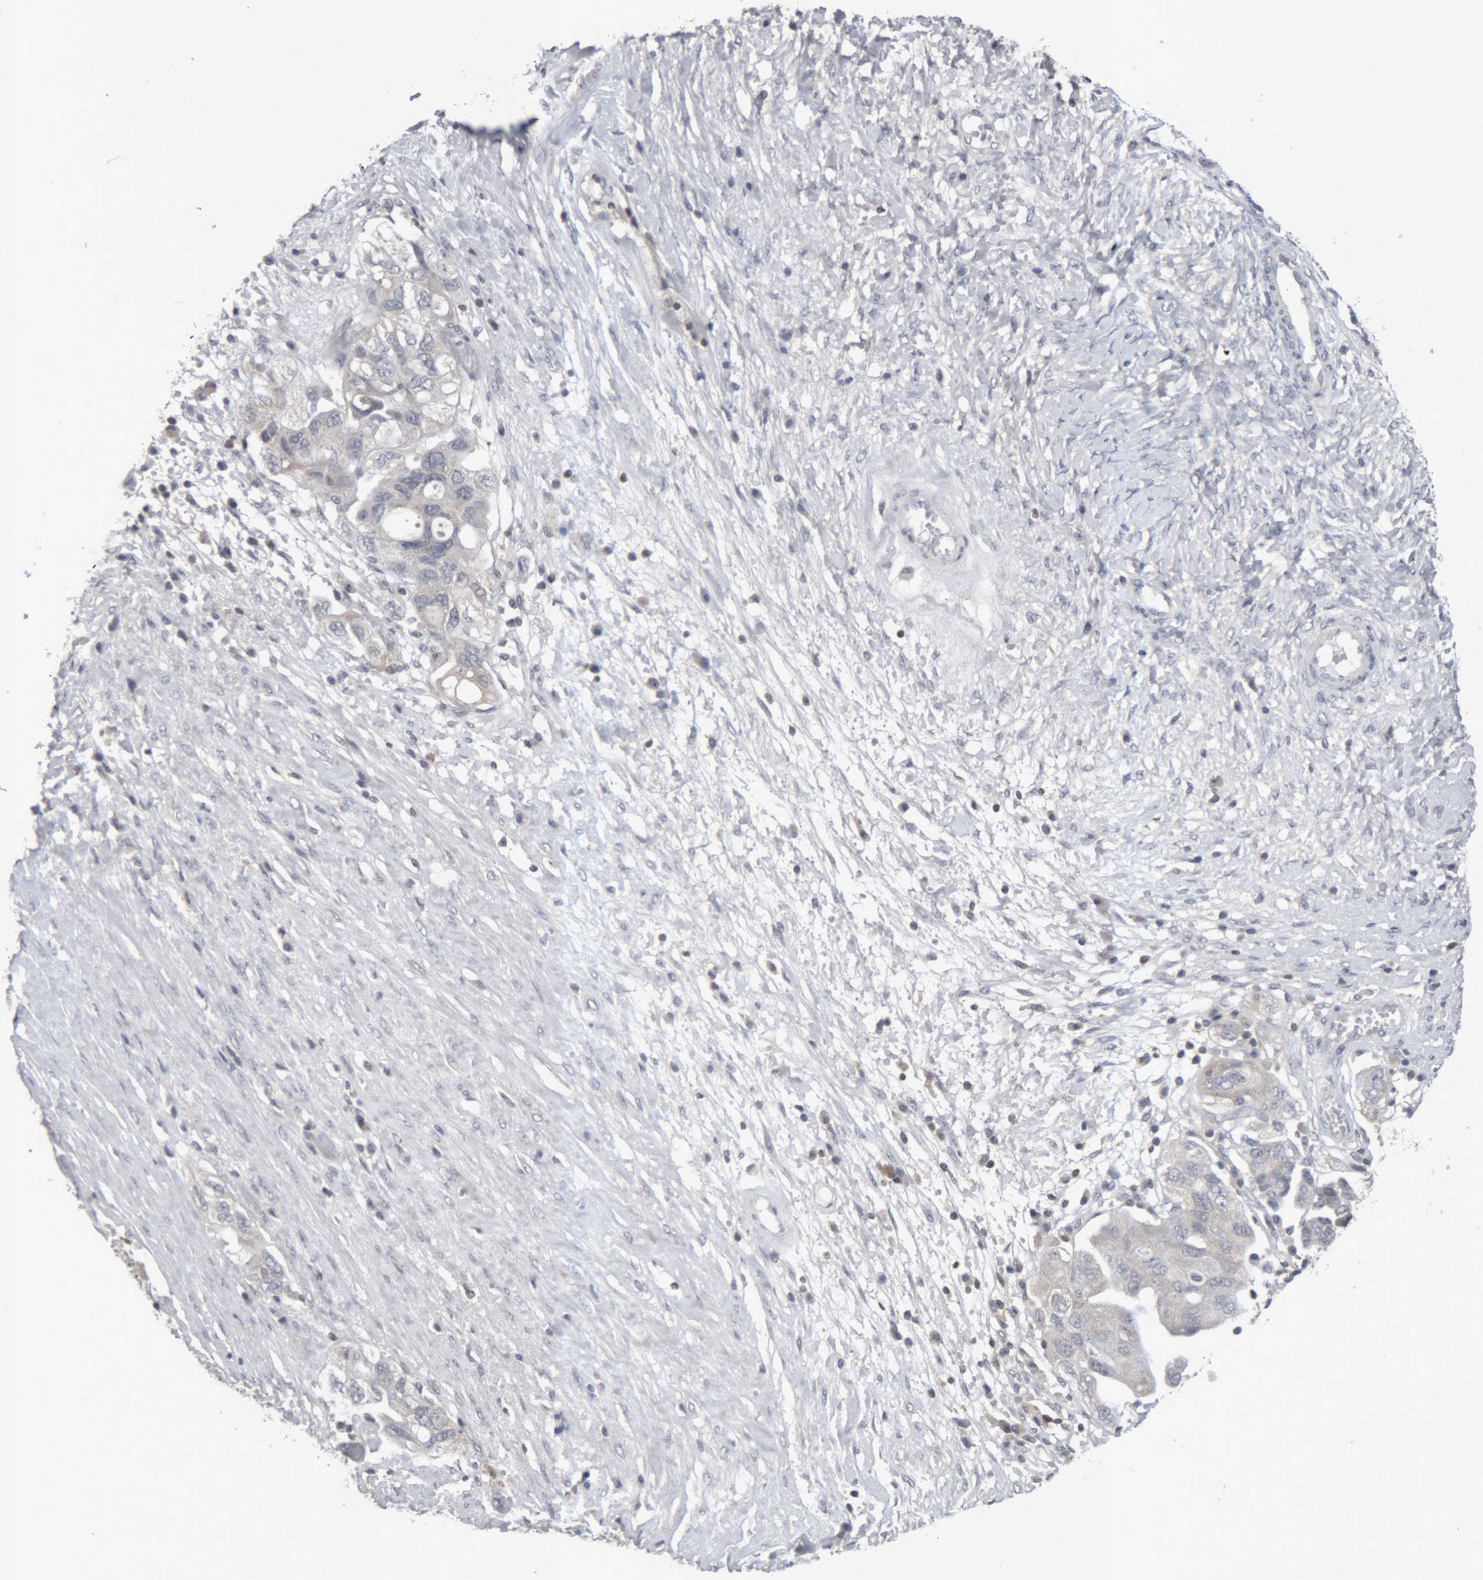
{"staining": {"intensity": "negative", "quantity": "none", "location": "none"}, "tissue": "ovarian cancer", "cell_type": "Tumor cells", "image_type": "cancer", "snomed": [{"axis": "morphology", "description": "Carcinoma, NOS"}, {"axis": "morphology", "description": "Cystadenocarcinoma, serous, NOS"}, {"axis": "topography", "description": "Ovary"}], "caption": "The histopathology image reveals no staining of tumor cells in ovarian carcinoma.", "gene": "NFATC2", "patient": {"sex": "female", "age": 69}}